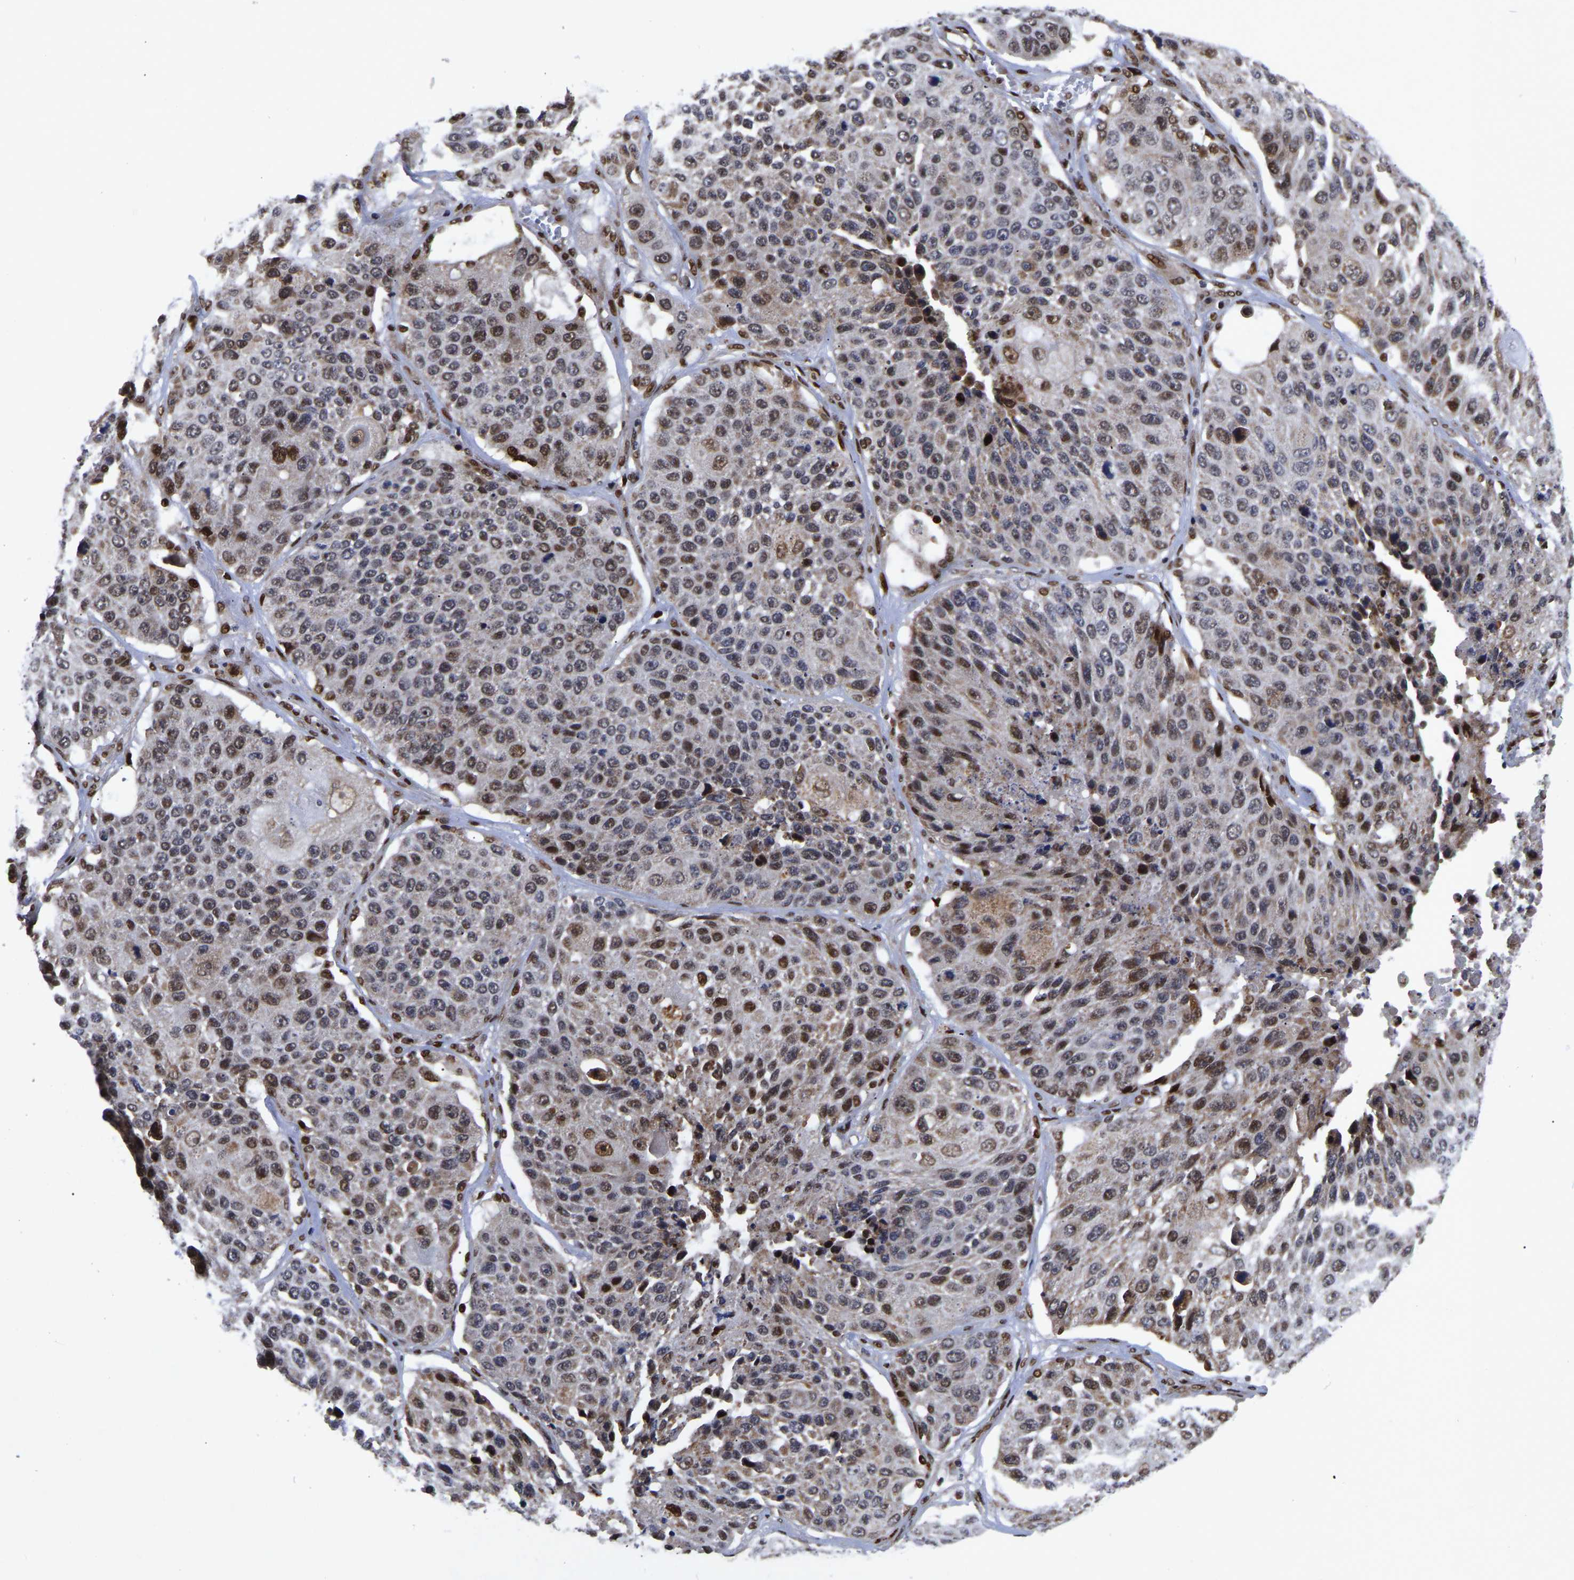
{"staining": {"intensity": "moderate", "quantity": ">75%", "location": "nuclear"}, "tissue": "lung cancer", "cell_type": "Tumor cells", "image_type": "cancer", "snomed": [{"axis": "morphology", "description": "Squamous cell carcinoma, NOS"}, {"axis": "topography", "description": "Lung"}], "caption": "High-power microscopy captured an immunohistochemistry histopathology image of lung cancer, revealing moderate nuclear expression in about >75% of tumor cells.", "gene": "JUNB", "patient": {"sex": "male", "age": 61}}